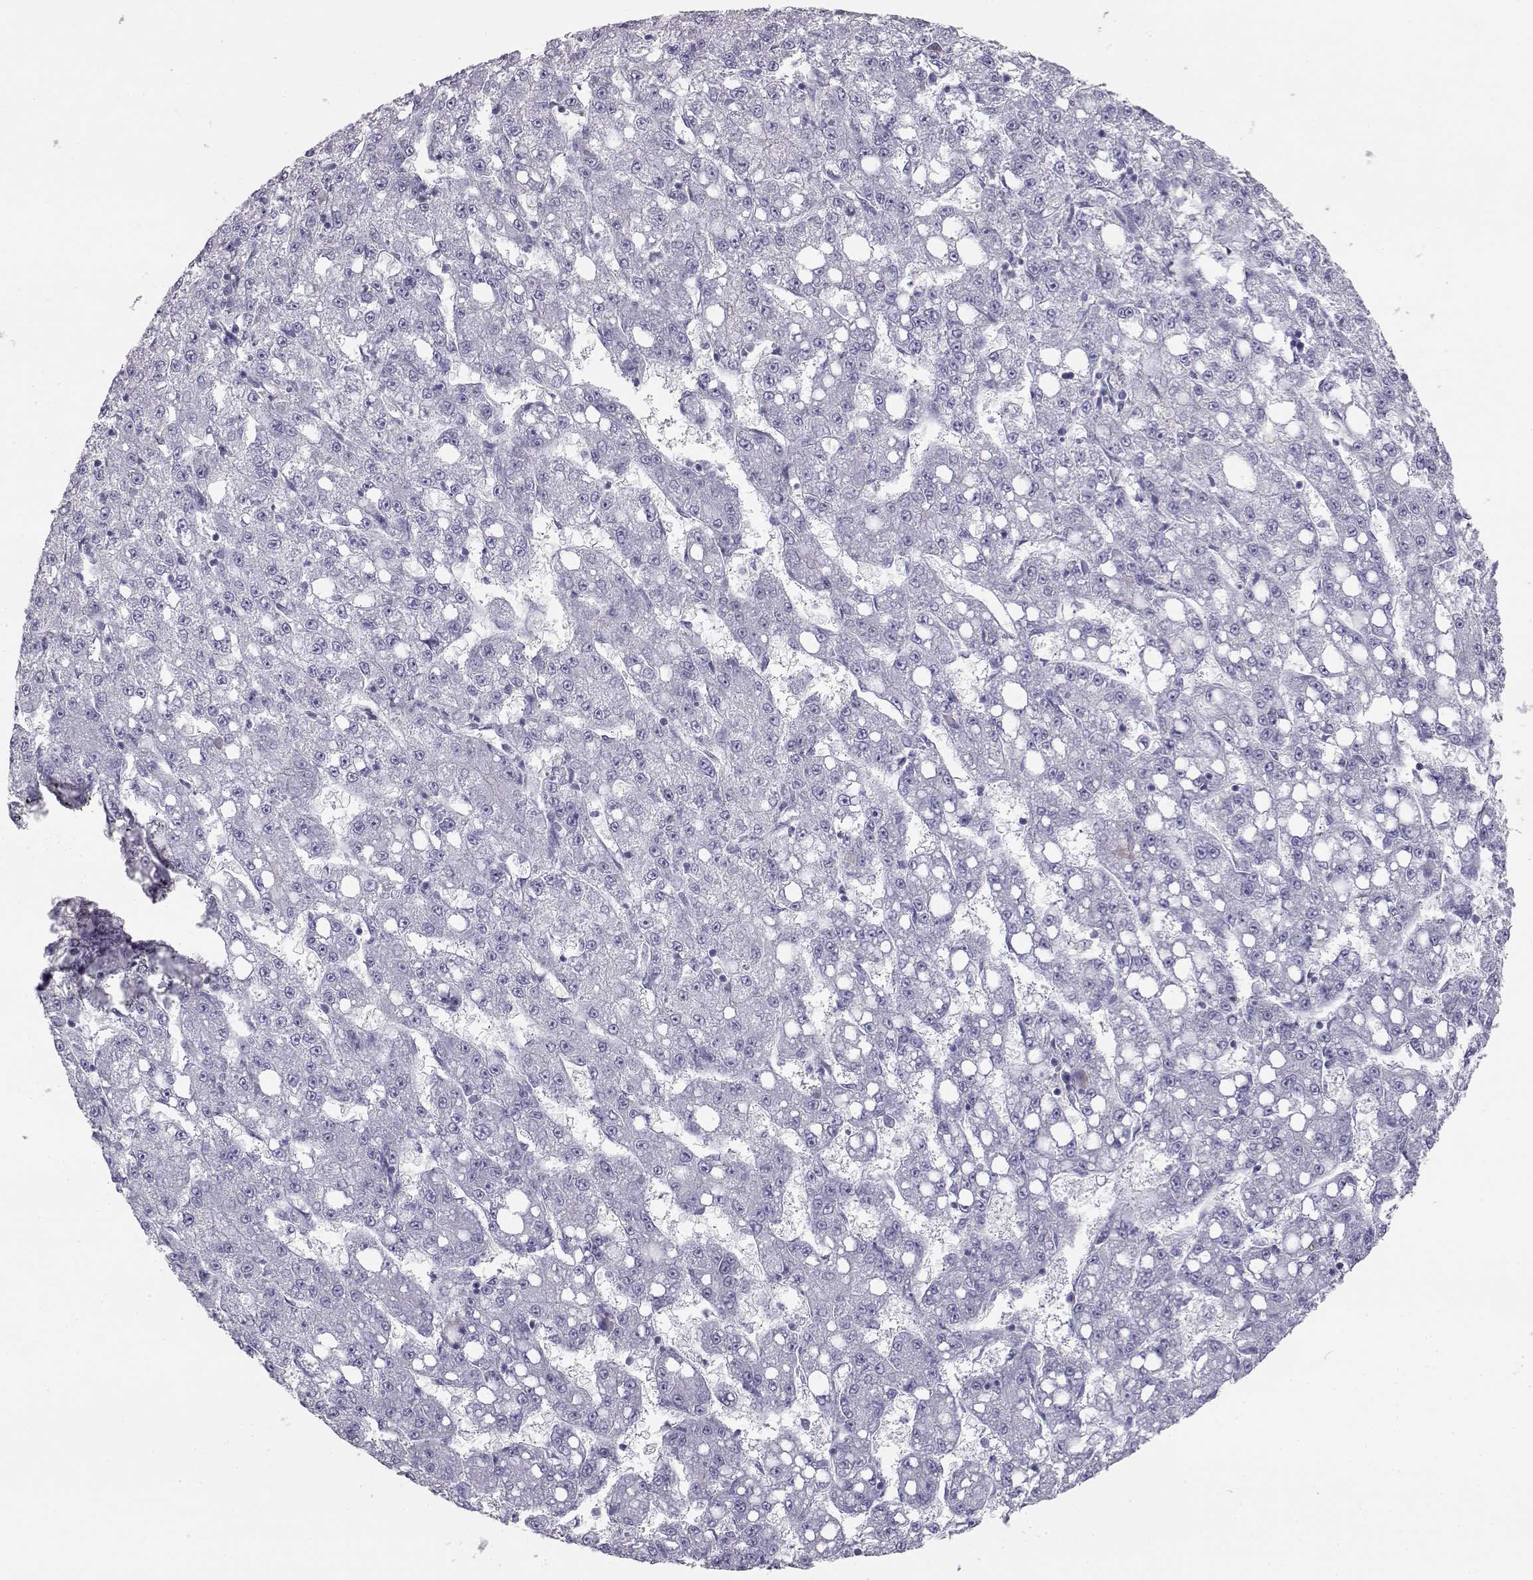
{"staining": {"intensity": "negative", "quantity": "none", "location": "none"}, "tissue": "liver cancer", "cell_type": "Tumor cells", "image_type": "cancer", "snomed": [{"axis": "morphology", "description": "Carcinoma, Hepatocellular, NOS"}, {"axis": "topography", "description": "Liver"}], "caption": "IHC micrograph of hepatocellular carcinoma (liver) stained for a protein (brown), which reveals no expression in tumor cells.", "gene": "ITLN2", "patient": {"sex": "female", "age": 65}}